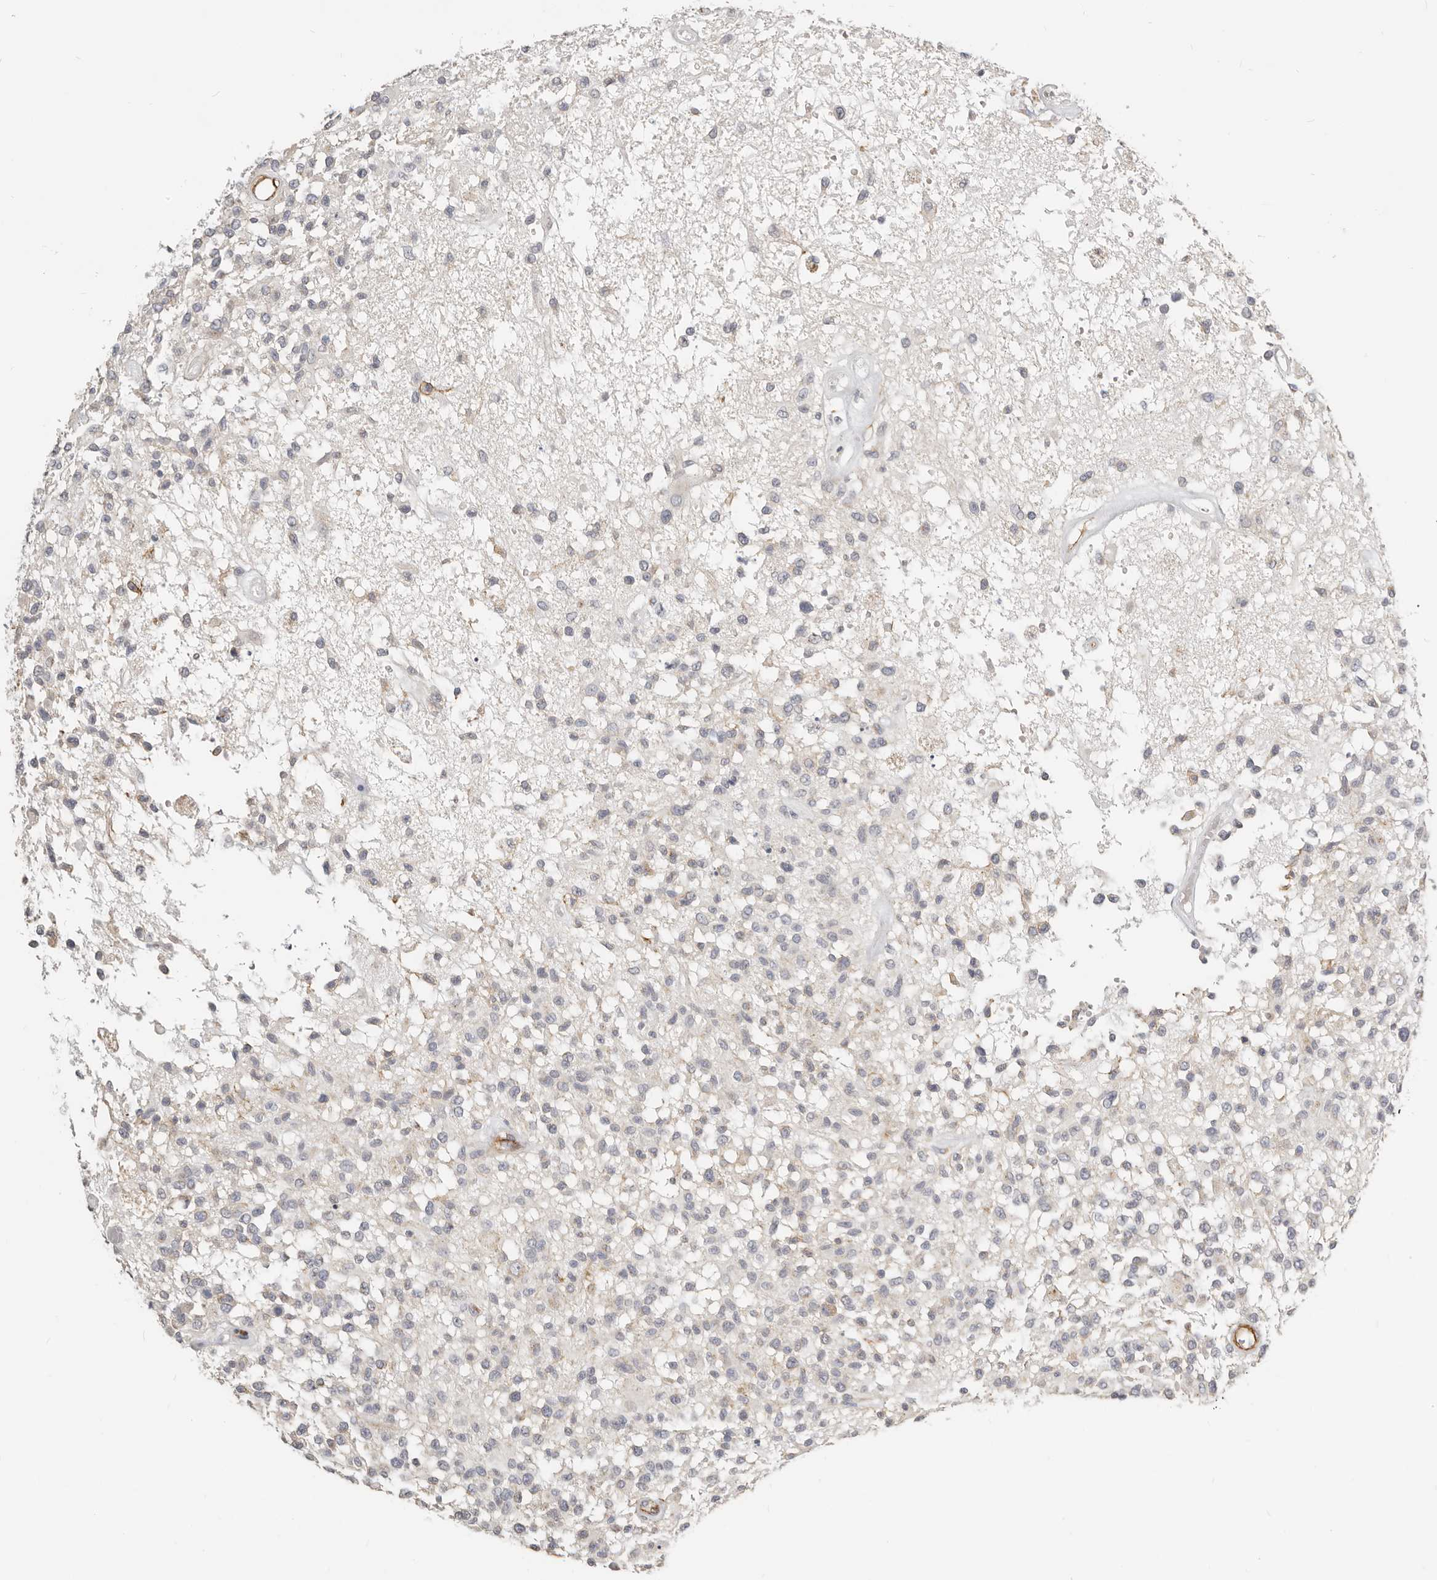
{"staining": {"intensity": "weak", "quantity": "<25%", "location": "cytoplasmic/membranous"}, "tissue": "glioma", "cell_type": "Tumor cells", "image_type": "cancer", "snomed": [{"axis": "morphology", "description": "Glioma, malignant, High grade"}, {"axis": "morphology", "description": "Glioblastoma, NOS"}, {"axis": "topography", "description": "Brain"}], "caption": "DAB immunohistochemical staining of human glioblastoma shows no significant staining in tumor cells. Brightfield microscopy of immunohistochemistry stained with DAB (brown) and hematoxylin (blue), captured at high magnification.", "gene": "RABAC1", "patient": {"sex": "male", "age": 60}}